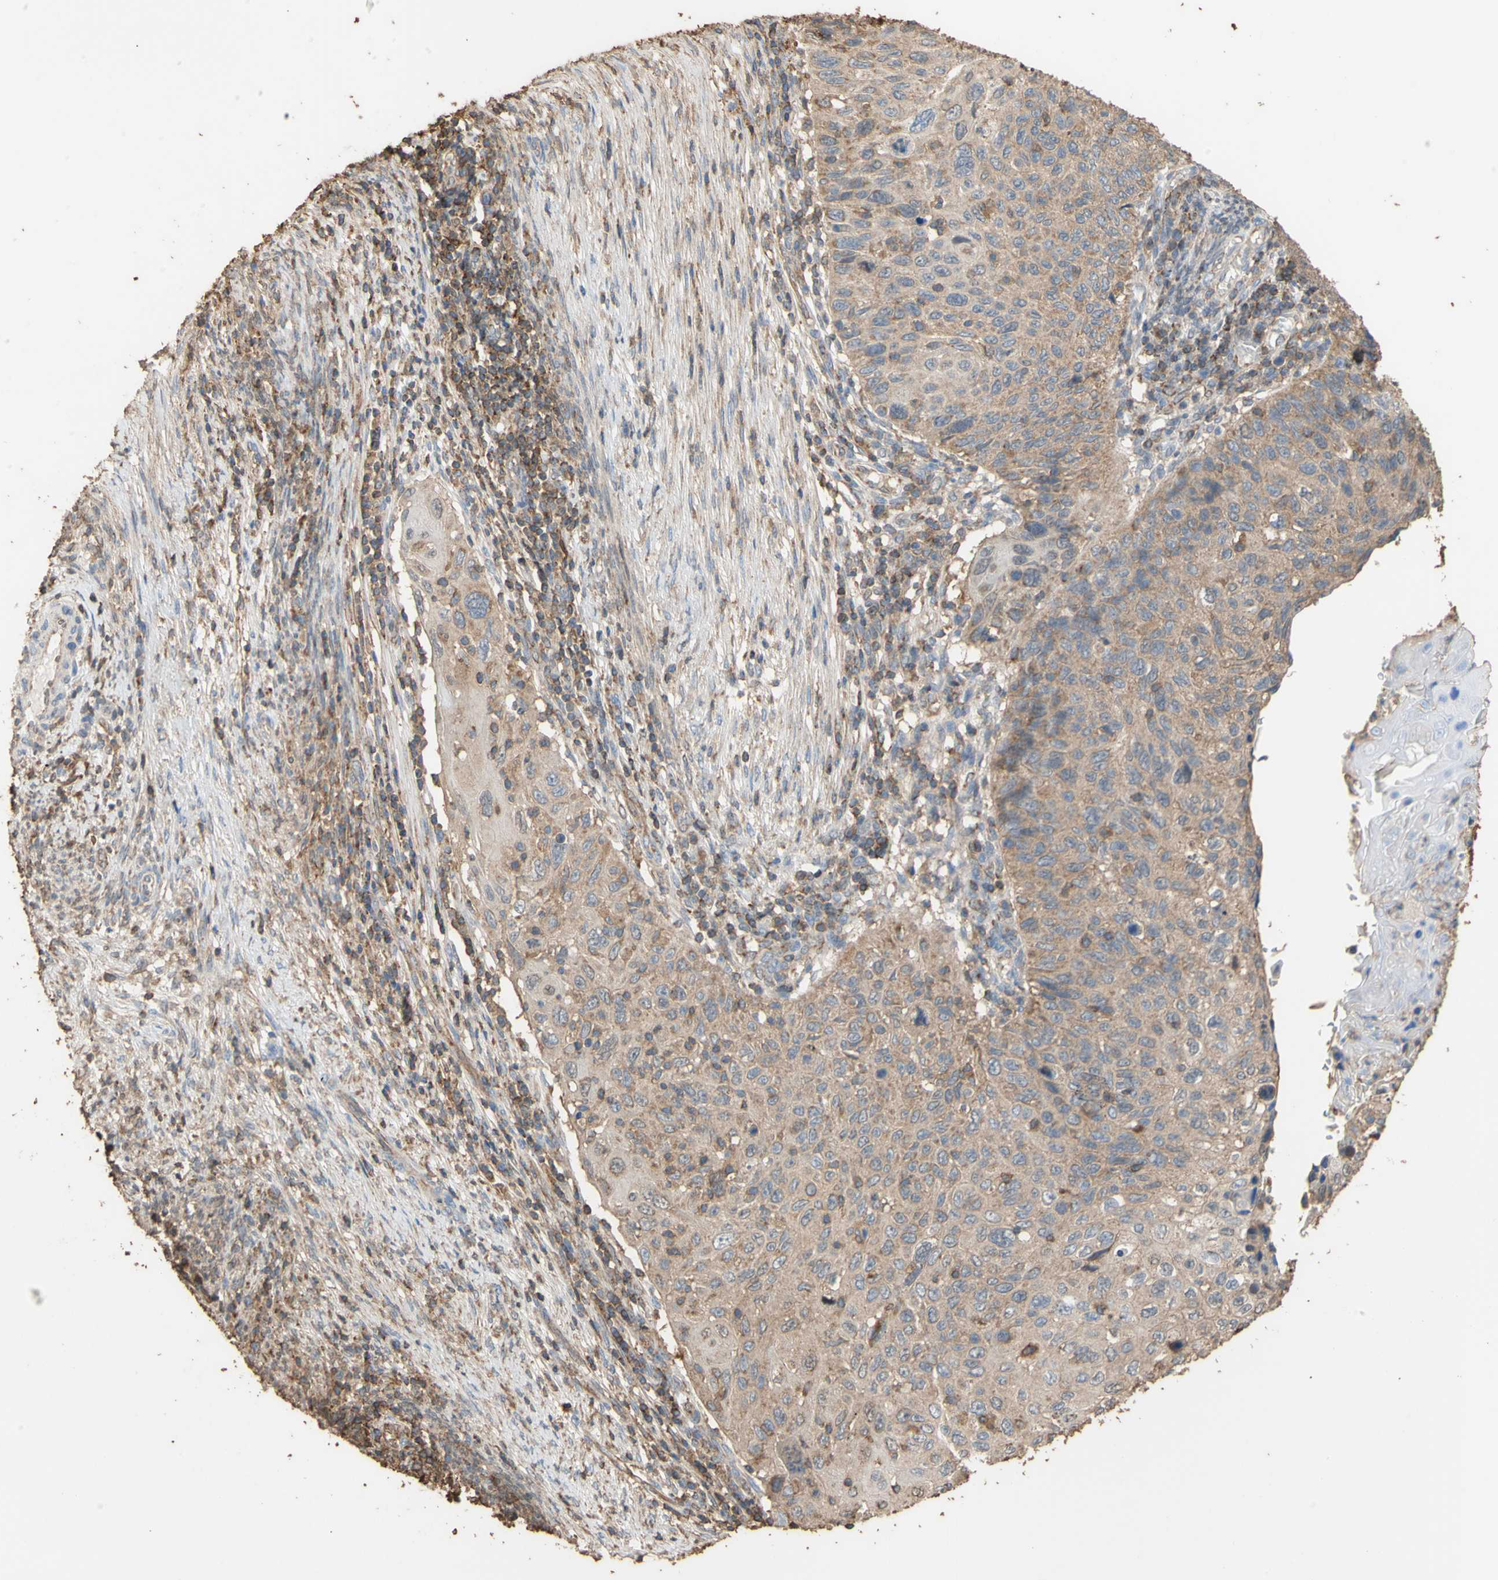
{"staining": {"intensity": "weak", "quantity": ">75%", "location": "cytoplasmic/membranous"}, "tissue": "cervical cancer", "cell_type": "Tumor cells", "image_type": "cancer", "snomed": [{"axis": "morphology", "description": "Squamous cell carcinoma, NOS"}, {"axis": "topography", "description": "Cervix"}], "caption": "A brown stain highlights weak cytoplasmic/membranous positivity of a protein in human cervical squamous cell carcinoma tumor cells. (DAB (3,3'-diaminobenzidine) IHC with brightfield microscopy, high magnification).", "gene": "ALDH9A1", "patient": {"sex": "female", "age": 70}}